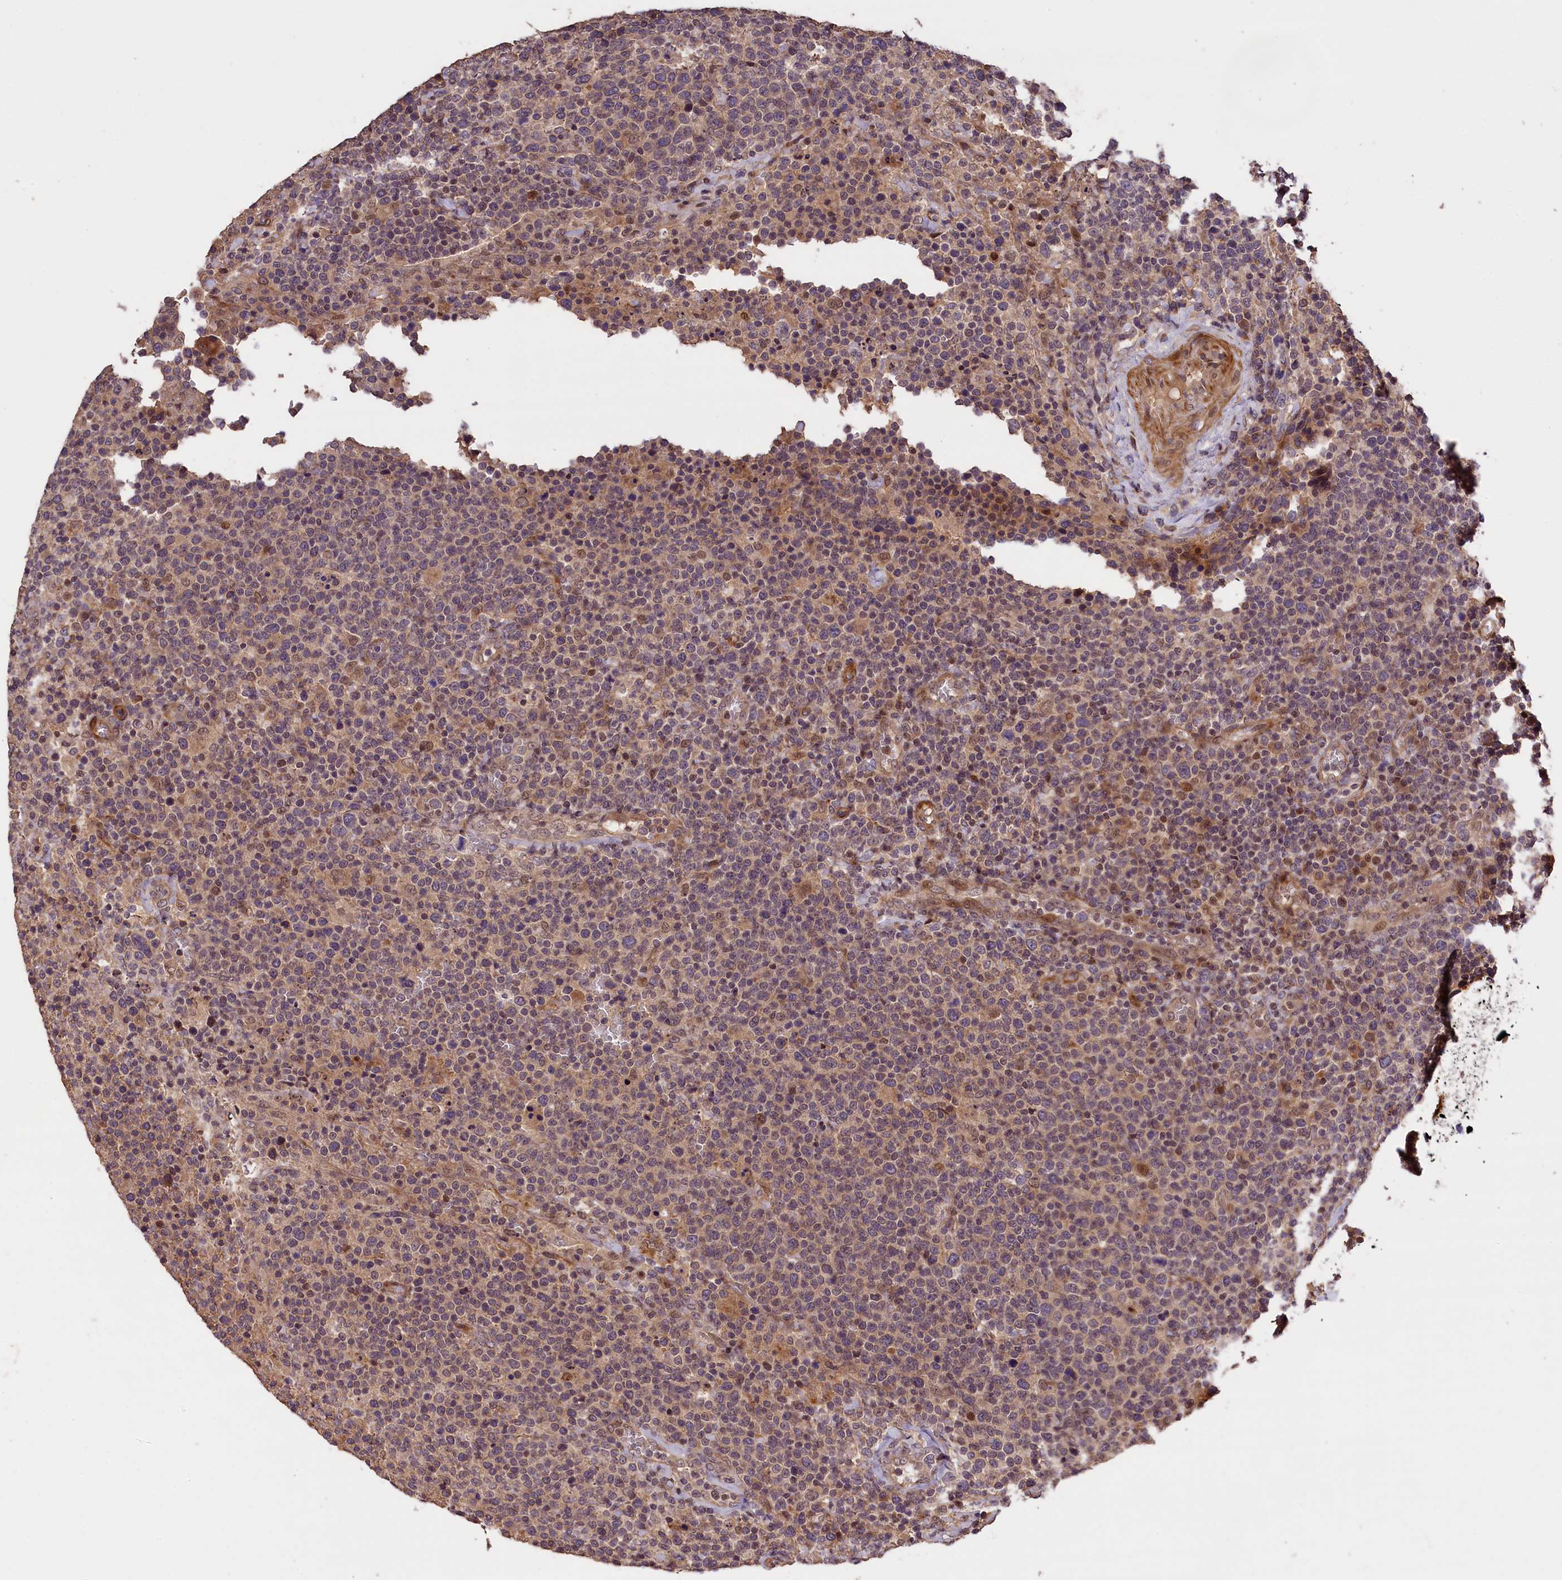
{"staining": {"intensity": "weak", "quantity": "25%-75%", "location": "cytoplasmic/membranous"}, "tissue": "lymphoma", "cell_type": "Tumor cells", "image_type": "cancer", "snomed": [{"axis": "morphology", "description": "Malignant lymphoma, non-Hodgkin's type, High grade"}, {"axis": "topography", "description": "Lymph node"}], "caption": "A micrograph showing weak cytoplasmic/membranous staining in approximately 25%-75% of tumor cells in lymphoma, as visualized by brown immunohistochemical staining.", "gene": "DNAJB9", "patient": {"sex": "male", "age": 61}}